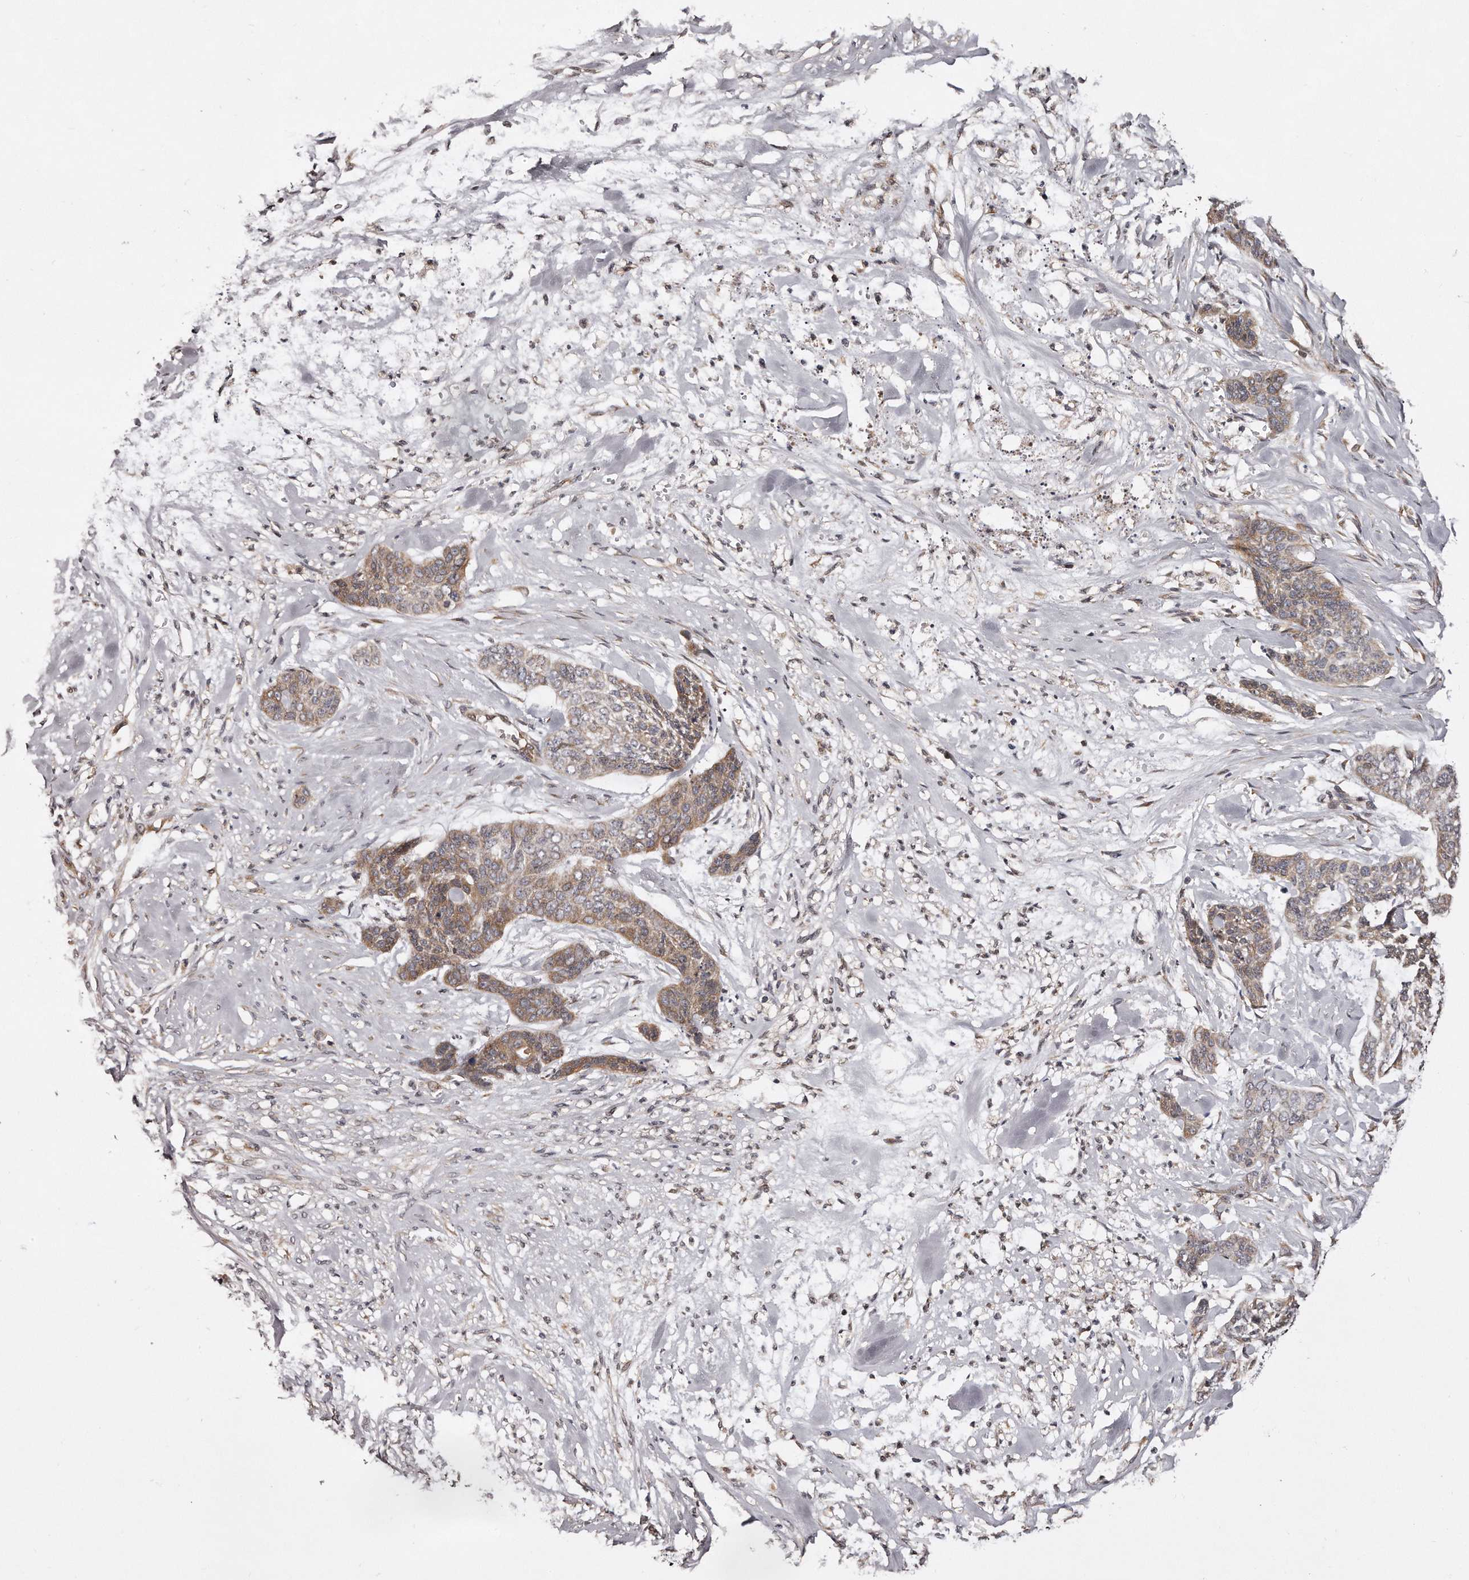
{"staining": {"intensity": "moderate", "quantity": ">75%", "location": "cytoplasmic/membranous"}, "tissue": "skin cancer", "cell_type": "Tumor cells", "image_type": "cancer", "snomed": [{"axis": "morphology", "description": "Basal cell carcinoma"}, {"axis": "topography", "description": "Skin"}], "caption": "This is an image of IHC staining of skin cancer, which shows moderate expression in the cytoplasmic/membranous of tumor cells.", "gene": "TRAPPC14", "patient": {"sex": "female", "age": 64}}